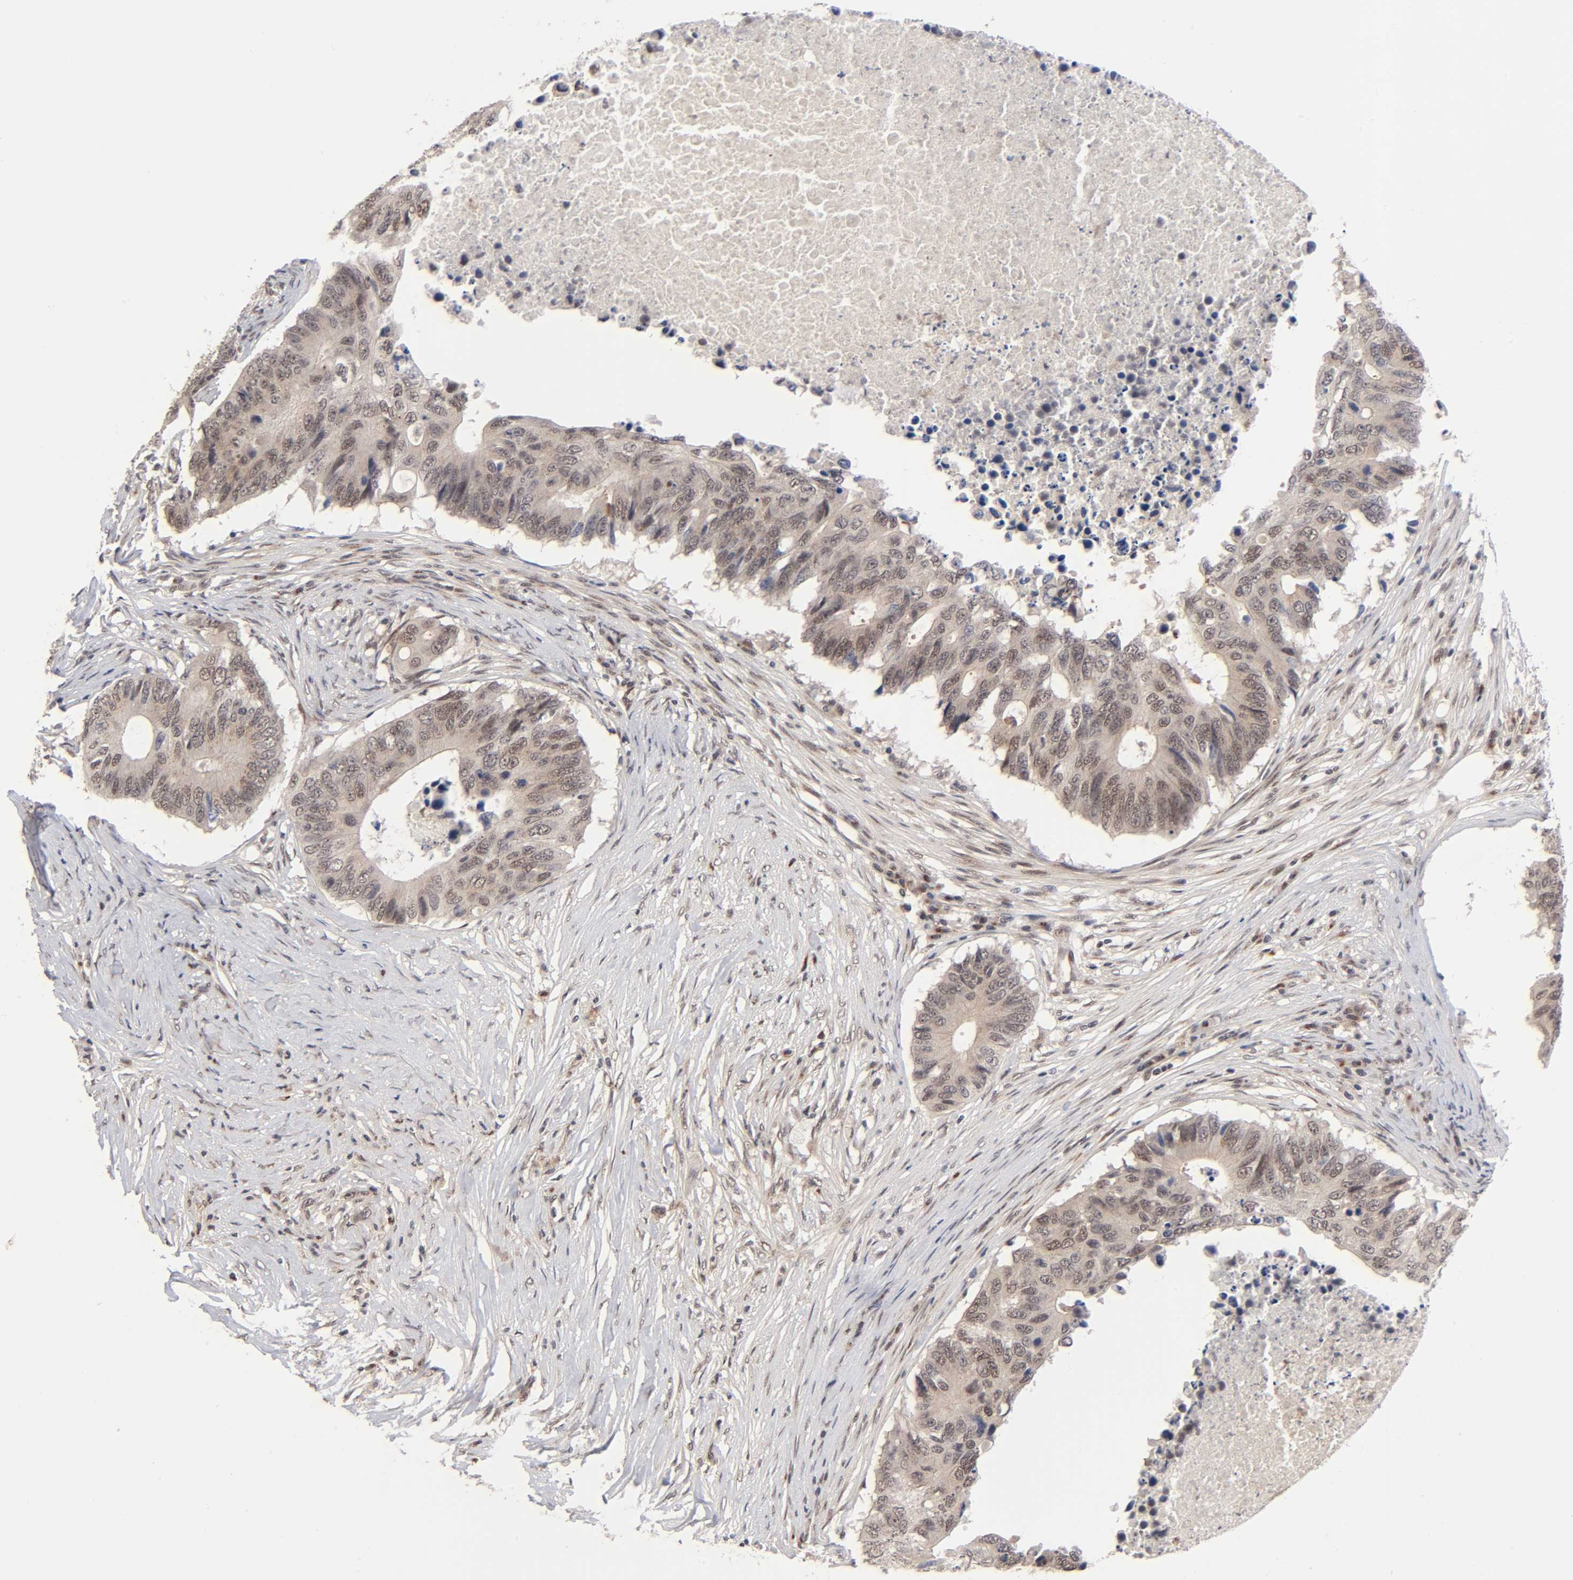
{"staining": {"intensity": "moderate", "quantity": "25%-75%", "location": "cytoplasmic/membranous,nuclear"}, "tissue": "colorectal cancer", "cell_type": "Tumor cells", "image_type": "cancer", "snomed": [{"axis": "morphology", "description": "Adenocarcinoma, NOS"}, {"axis": "topography", "description": "Colon"}], "caption": "Immunohistochemical staining of colorectal adenocarcinoma demonstrates moderate cytoplasmic/membranous and nuclear protein positivity in approximately 25%-75% of tumor cells.", "gene": "EP300", "patient": {"sex": "male", "age": 71}}